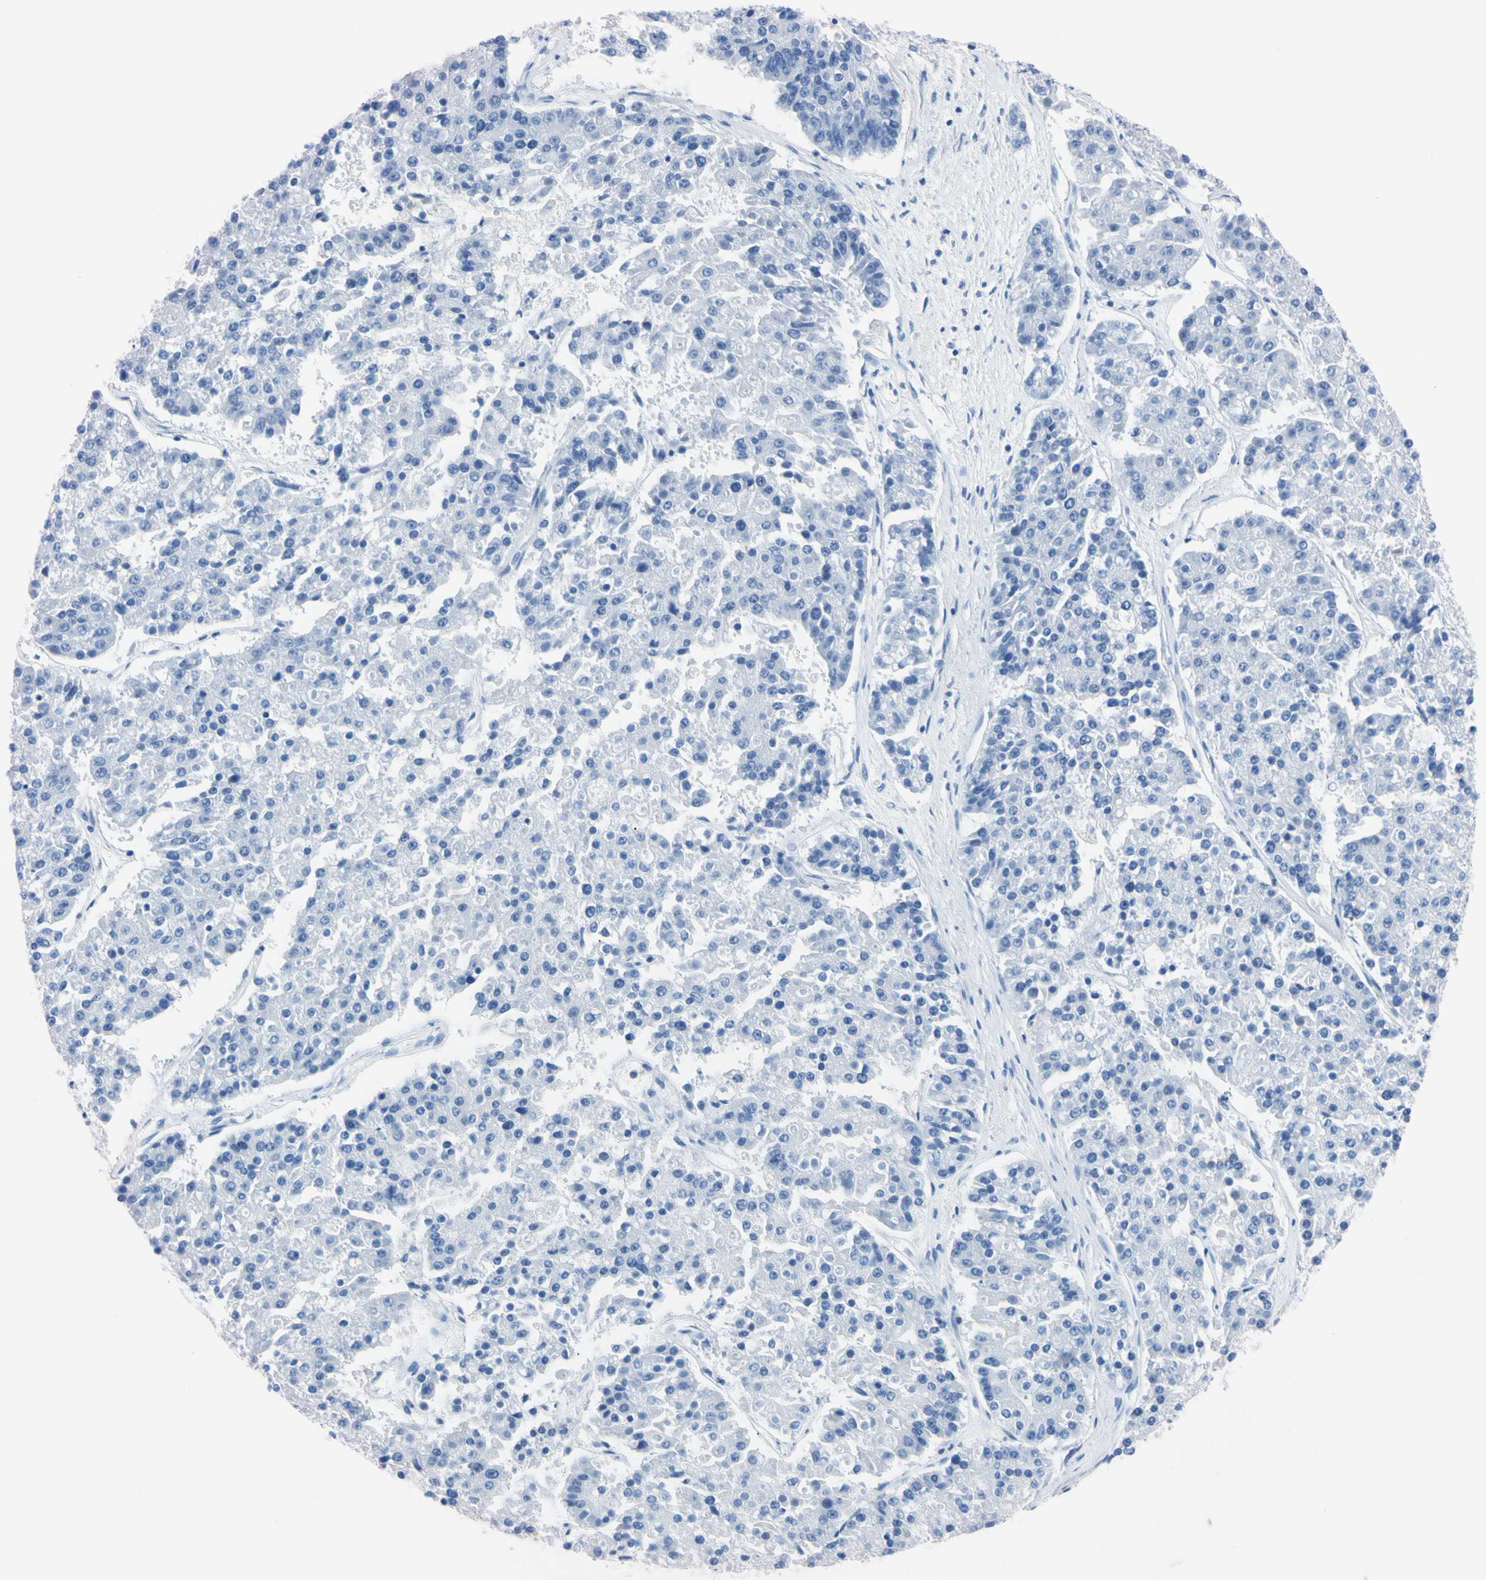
{"staining": {"intensity": "negative", "quantity": "none", "location": "none"}, "tissue": "pancreatic cancer", "cell_type": "Tumor cells", "image_type": "cancer", "snomed": [{"axis": "morphology", "description": "Adenocarcinoma, NOS"}, {"axis": "topography", "description": "Pancreas"}], "caption": "Immunohistochemistry (IHC) micrograph of human pancreatic cancer (adenocarcinoma) stained for a protein (brown), which reveals no expression in tumor cells. (DAB immunohistochemistry, high magnification).", "gene": "NCF4", "patient": {"sex": "male", "age": 50}}